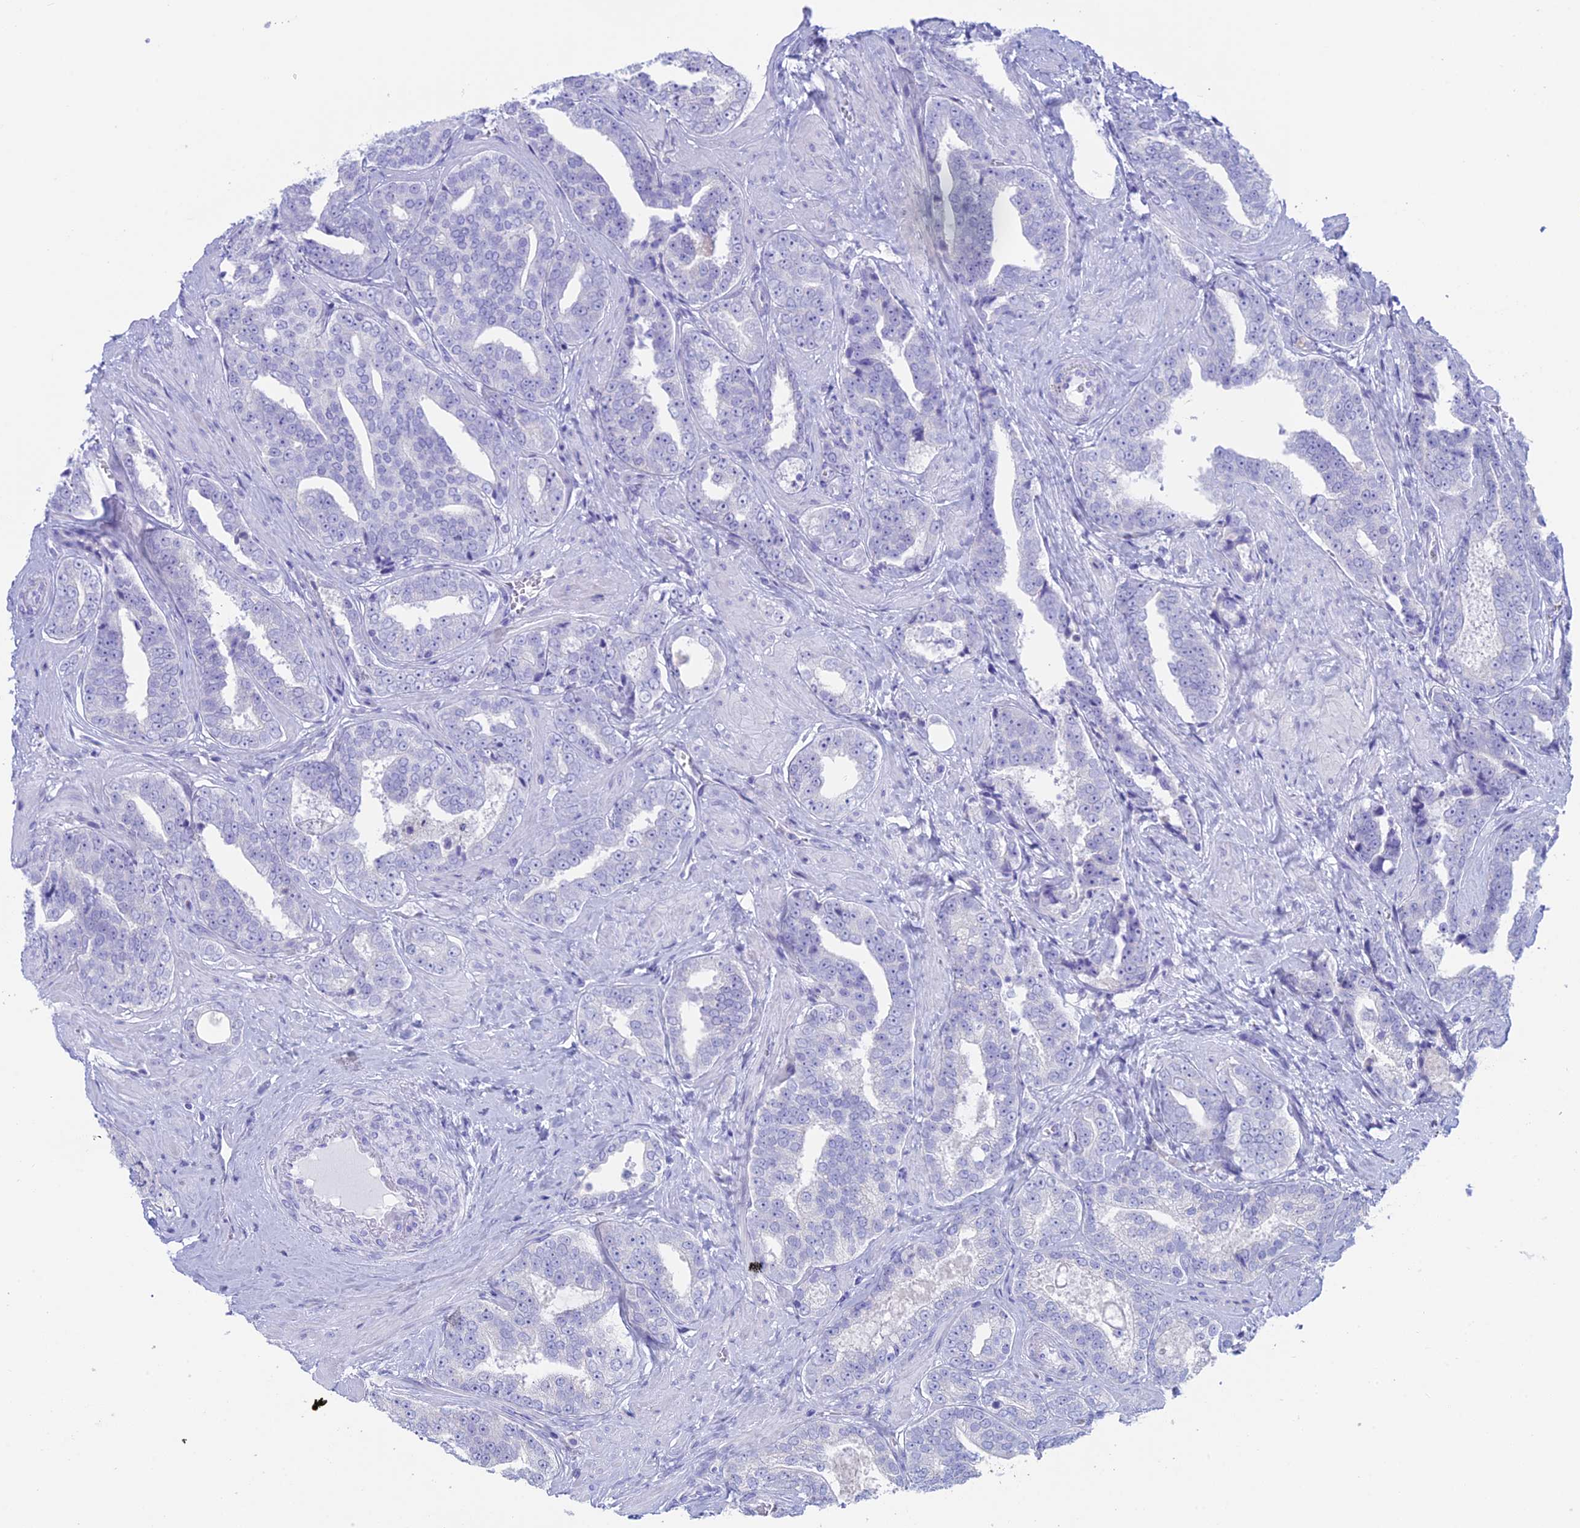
{"staining": {"intensity": "negative", "quantity": "none", "location": "none"}, "tissue": "prostate cancer", "cell_type": "Tumor cells", "image_type": "cancer", "snomed": [{"axis": "morphology", "description": "Adenocarcinoma, High grade"}, {"axis": "topography", "description": "Prostate"}], "caption": "Immunohistochemistry histopathology image of neoplastic tissue: human prostate cancer (high-grade adenocarcinoma) stained with DAB (3,3'-diaminobenzidine) exhibits no significant protein positivity in tumor cells. (DAB immunohistochemistry visualized using brightfield microscopy, high magnification).", "gene": "RP1", "patient": {"sex": "male", "age": 67}}